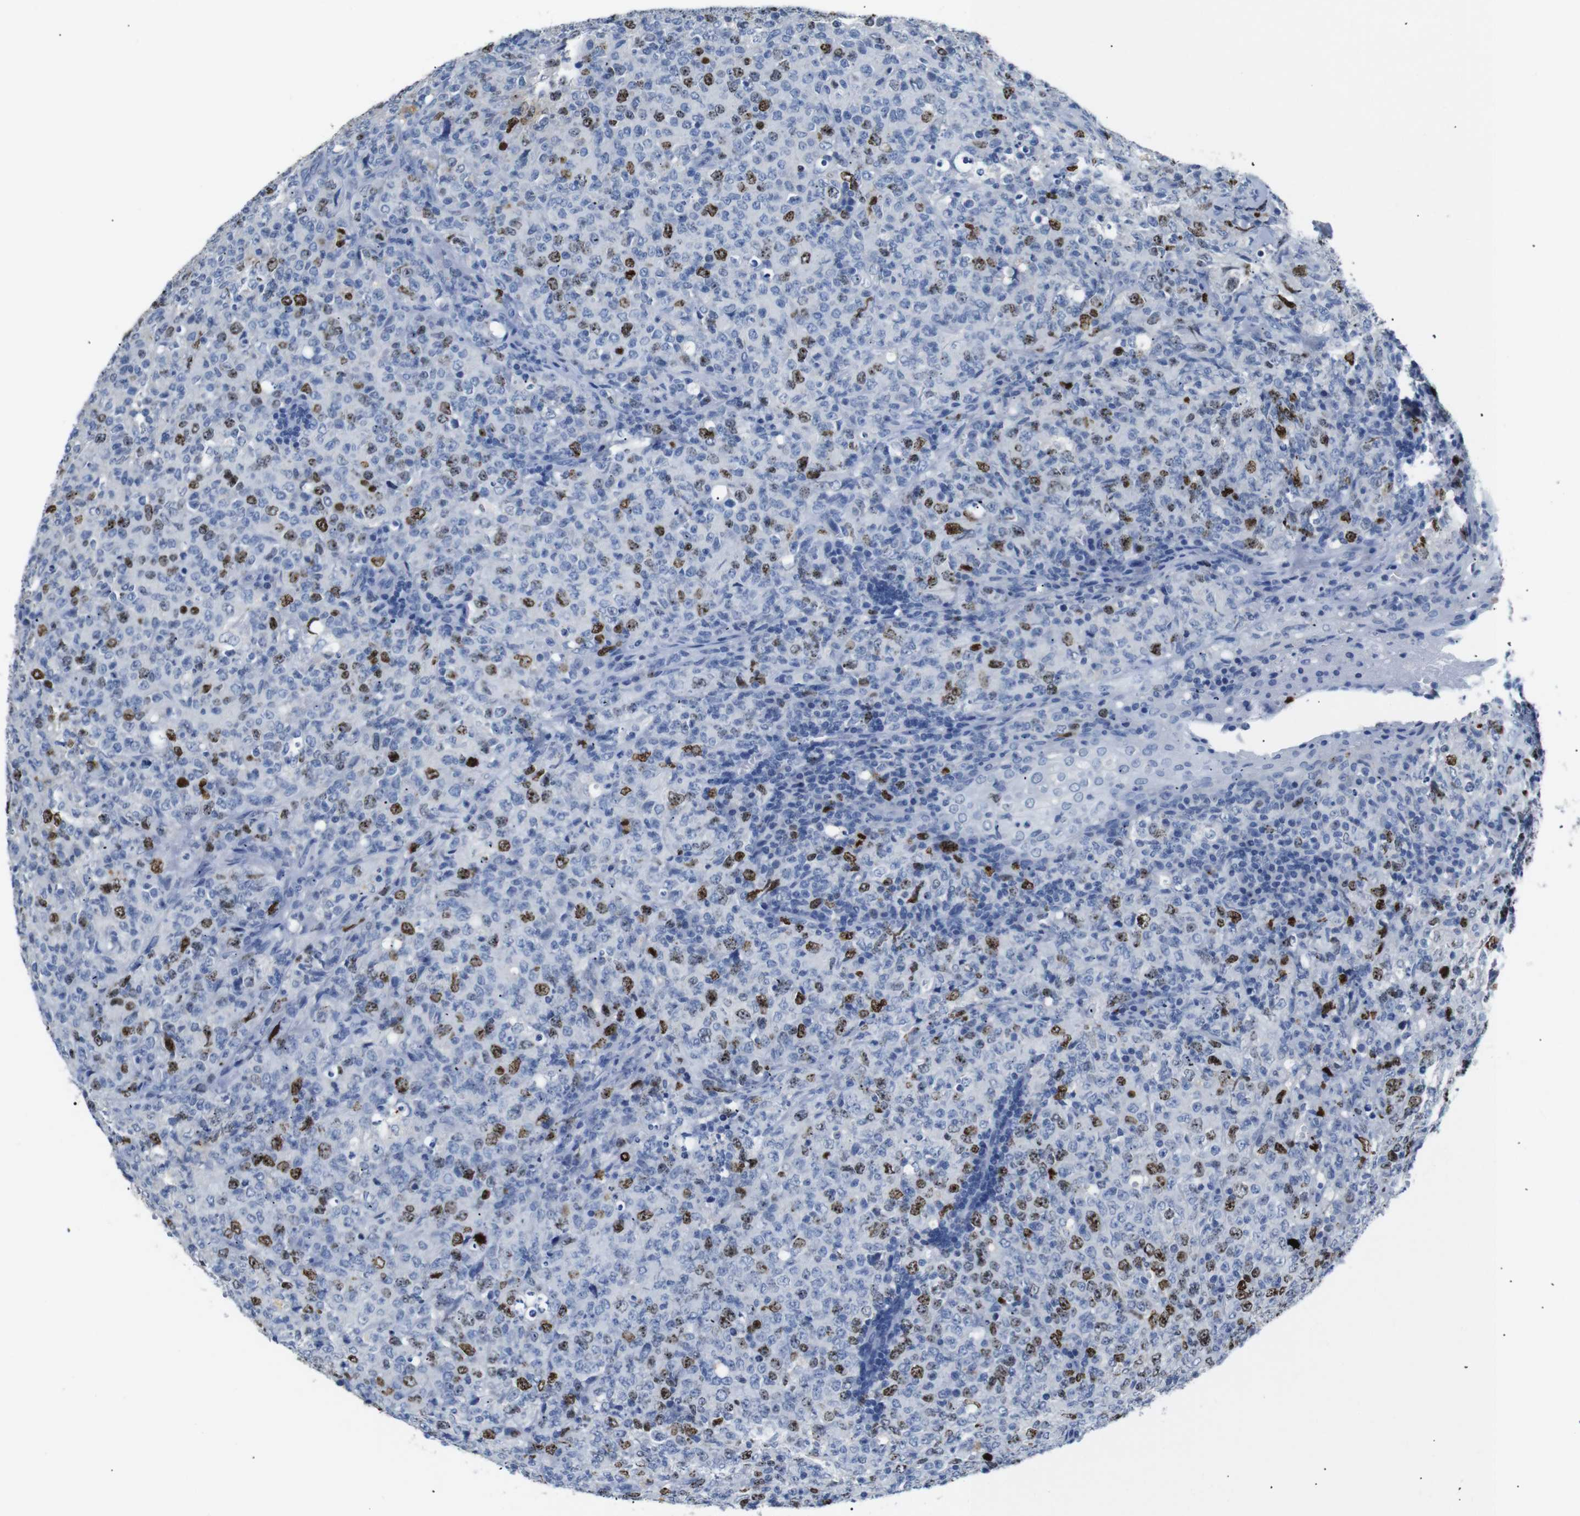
{"staining": {"intensity": "strong", "quantity": "25%-75%", "location": "nuclear"}, "tissue": "lymphoma", "cell_type": "Tumor cells", "image_type": "cancer", "snomed": [{"axis": "morphology", "description": "Malignant lymphoma, non-Hodgkin's type, High grade"}, {"axis": "topography", "description": "Tonsil"}], "caption": "Immunohistochemistry (IHC) micrograph of human lymphoma stained for a protein (brown), which displays high levels of strong nuclear staining in about 25%-75% of tumor cells.", "gene": "INCENP", "patient": {"sex": "female", "age": 36}}